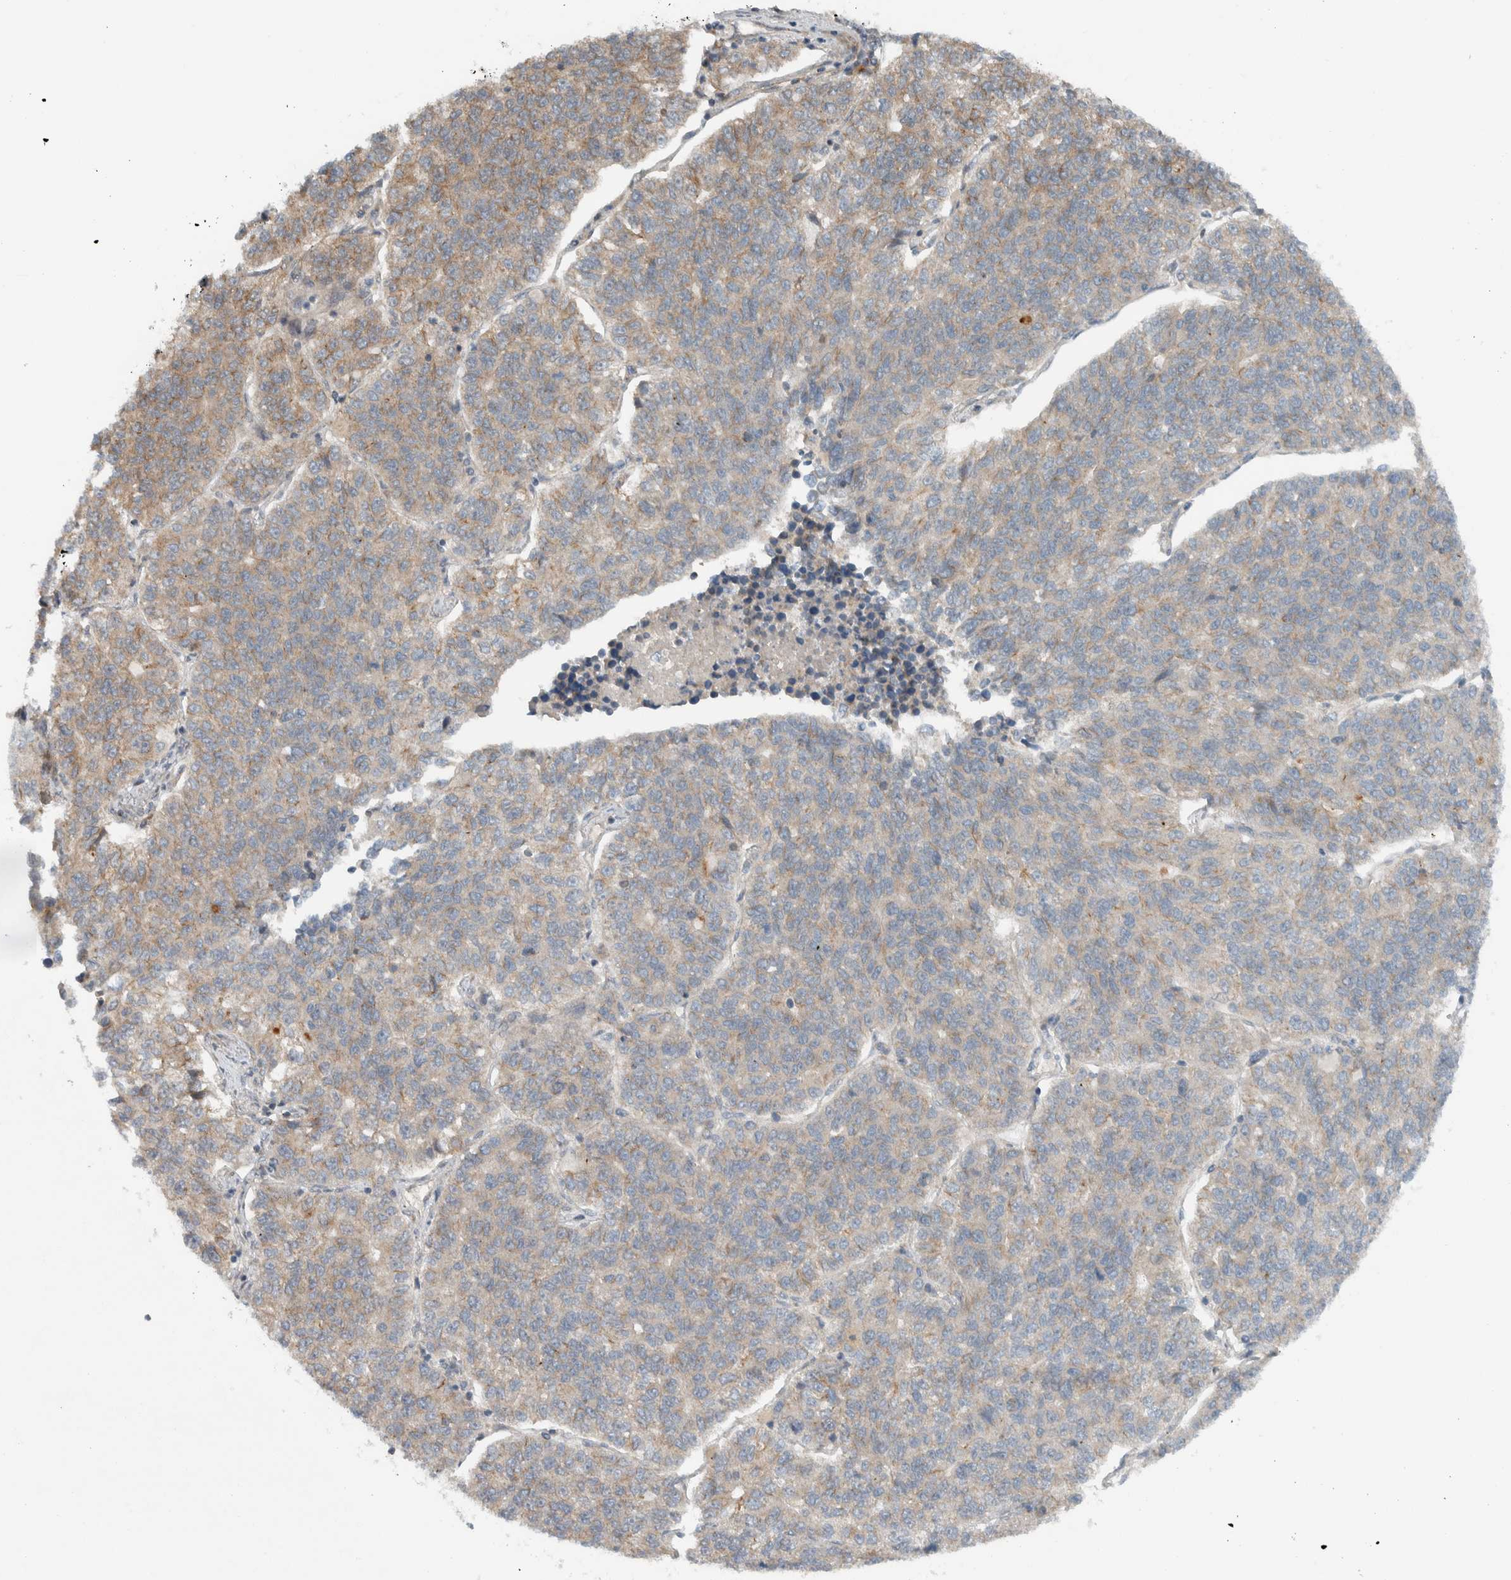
{"staining": {"intensity": "weak", "quantity": "<25%", "location": "cytoplasmic/membranous"}, "tissue": "lung cancer", "cell_type": "Tumor cells", "image_type": "cancer", "snomed": [{"axis": "morphology", "description": "Adenocarcinoma, NOS"}, {"axis": "topography", "description": "Lung"}], "caption": "Tumor cells show no significant positivity in lung adenocarcinoma.", "gene": "KLHL6", "patient": {"sex": "male", "age": 49}}